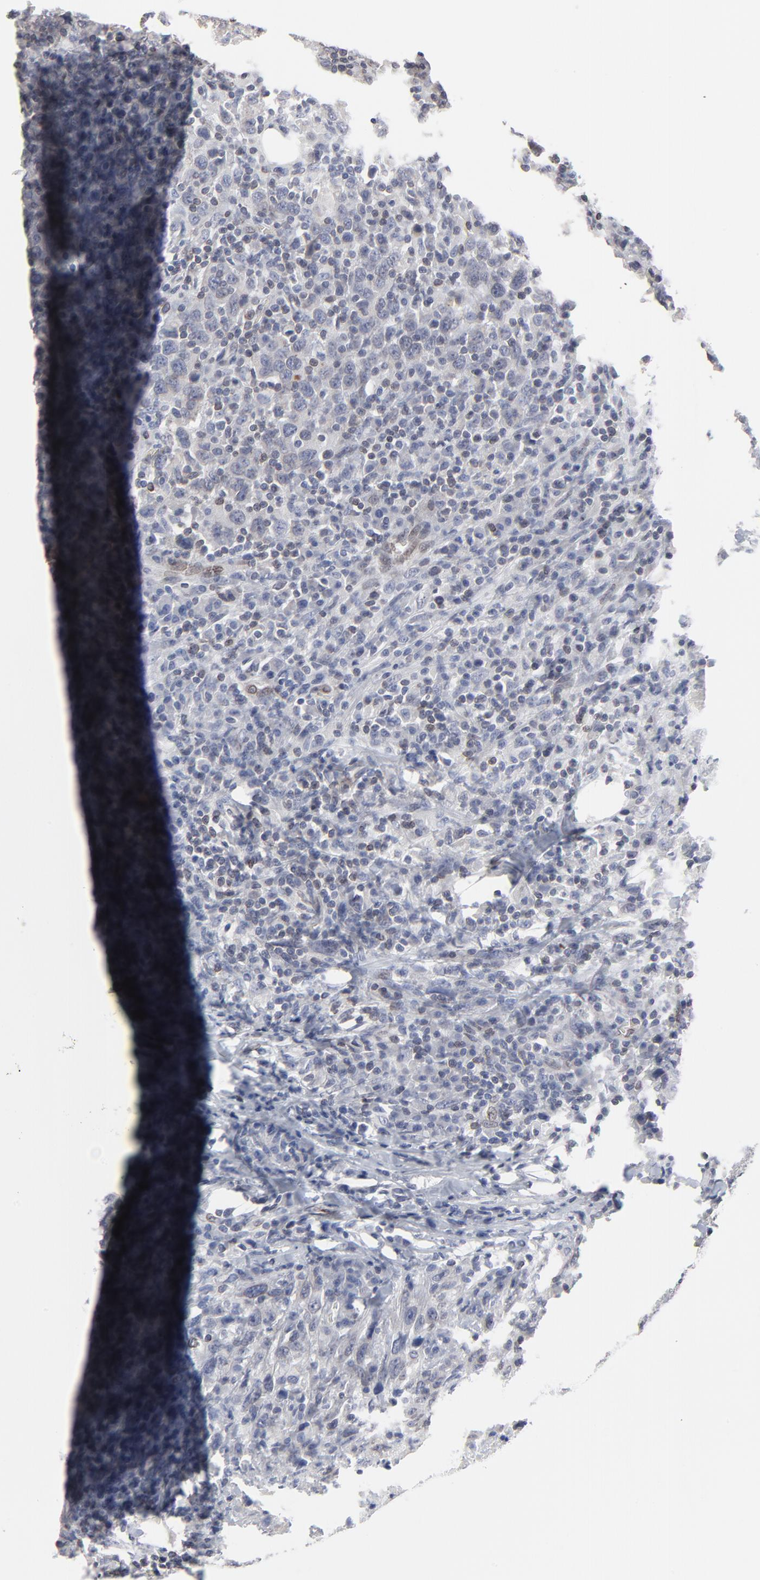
{"staining": {"intensity": "negative", "quantity": "none", "location": "none"}, "tissue": "urothelial cancer", "cell_type": "Tumor cells", "image_type": "cancer", "snomed": [{"axis": "morphology", "description": "Urothelial carcinoma, High grade"}, {"axis": "topography", "description": "Urinary bladder"}], "caption": "The IHC photomicrograph has no significant positivity in tumor cells of urothelial cancer tissue.", "gene": "SYNE2", "patient": {"sex": "male", "age": 61}}